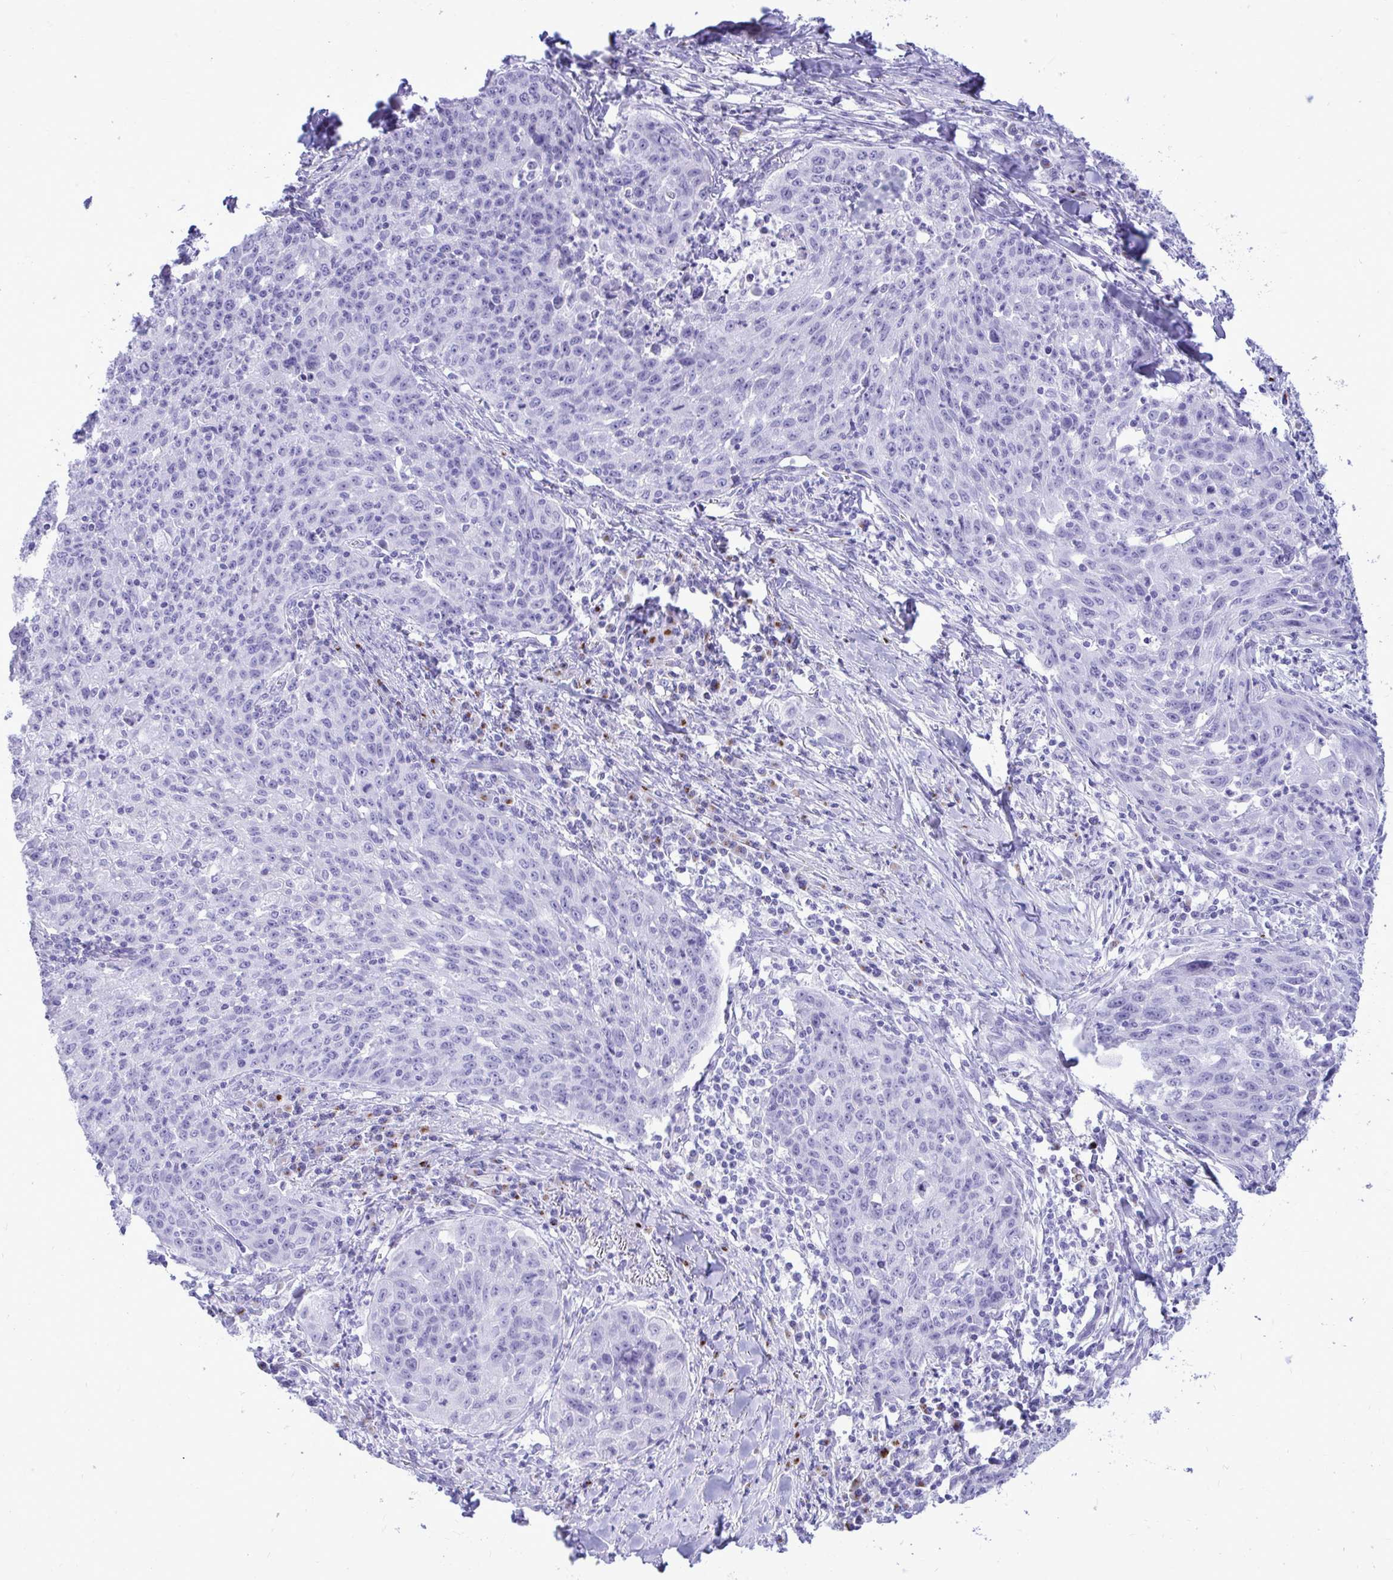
{"staining": {"intensity": "negative", "quantity": "none", "location": "none"}, "tissue": "lung cancer", "cell_type": "Tumor cells", "image_type": "cancer", "snomed": [{"axis": "morphology", "description": "Squamous cell carcinoma, NOS"}, {"axis": "morphology", "description": "Squamous cell carcinoma, metastatic, NOS"}, {"axis": "topography", "description": "Bronchus"}, {"axis": "topography", "description": "Lung"}], "caption": "The IHC photomicrograph has no significant expression in tumor cells of metastatic squamous cell carcinoma (lung) tissue.", "gene": "ANKDD1B", "patient": {"sex": "male", "age": 62}}